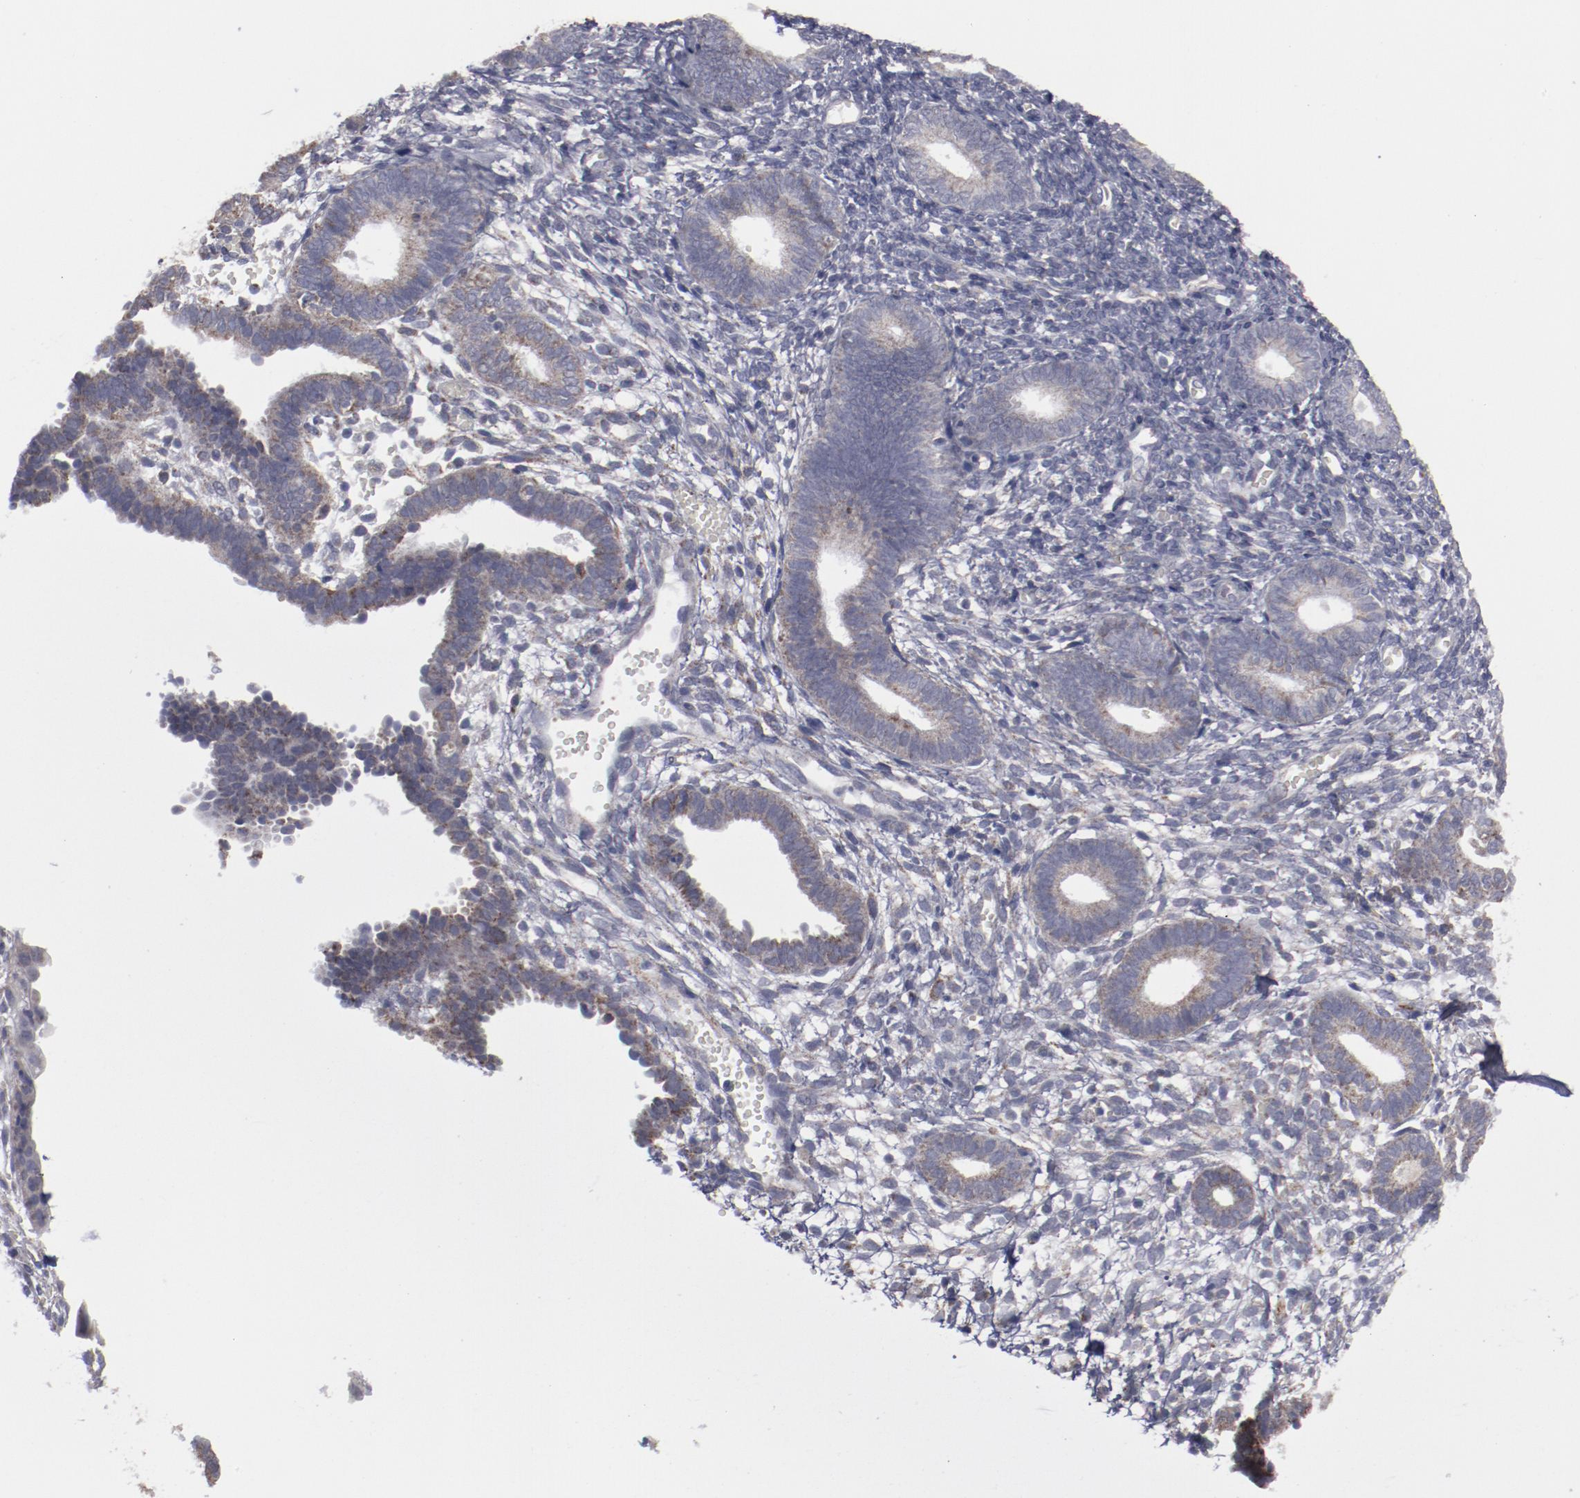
{"staining": {"intensity": "moderate", "quantity": "<25%", "location": "cytoplasmic/membranous"}, "tissue": "endometrium", "cell_type": "Cells in endometrial stroma", "image_type": "normal", "snomed": [{"axis": "morphology", "description": "Normal tissue, NOS"}, {"axis": "topography", "description": "Smooth muscle"}, {"axis": "topography", "description": "Endometrium"}], "caption": "Cells in endometrial stroma exhibit low levels of moderate cytoplasmic/membranous staining in about <25% of cells in benign endometrium.", "gene": "MYOM2", "patient": {"sex": "female", "age": 57}}